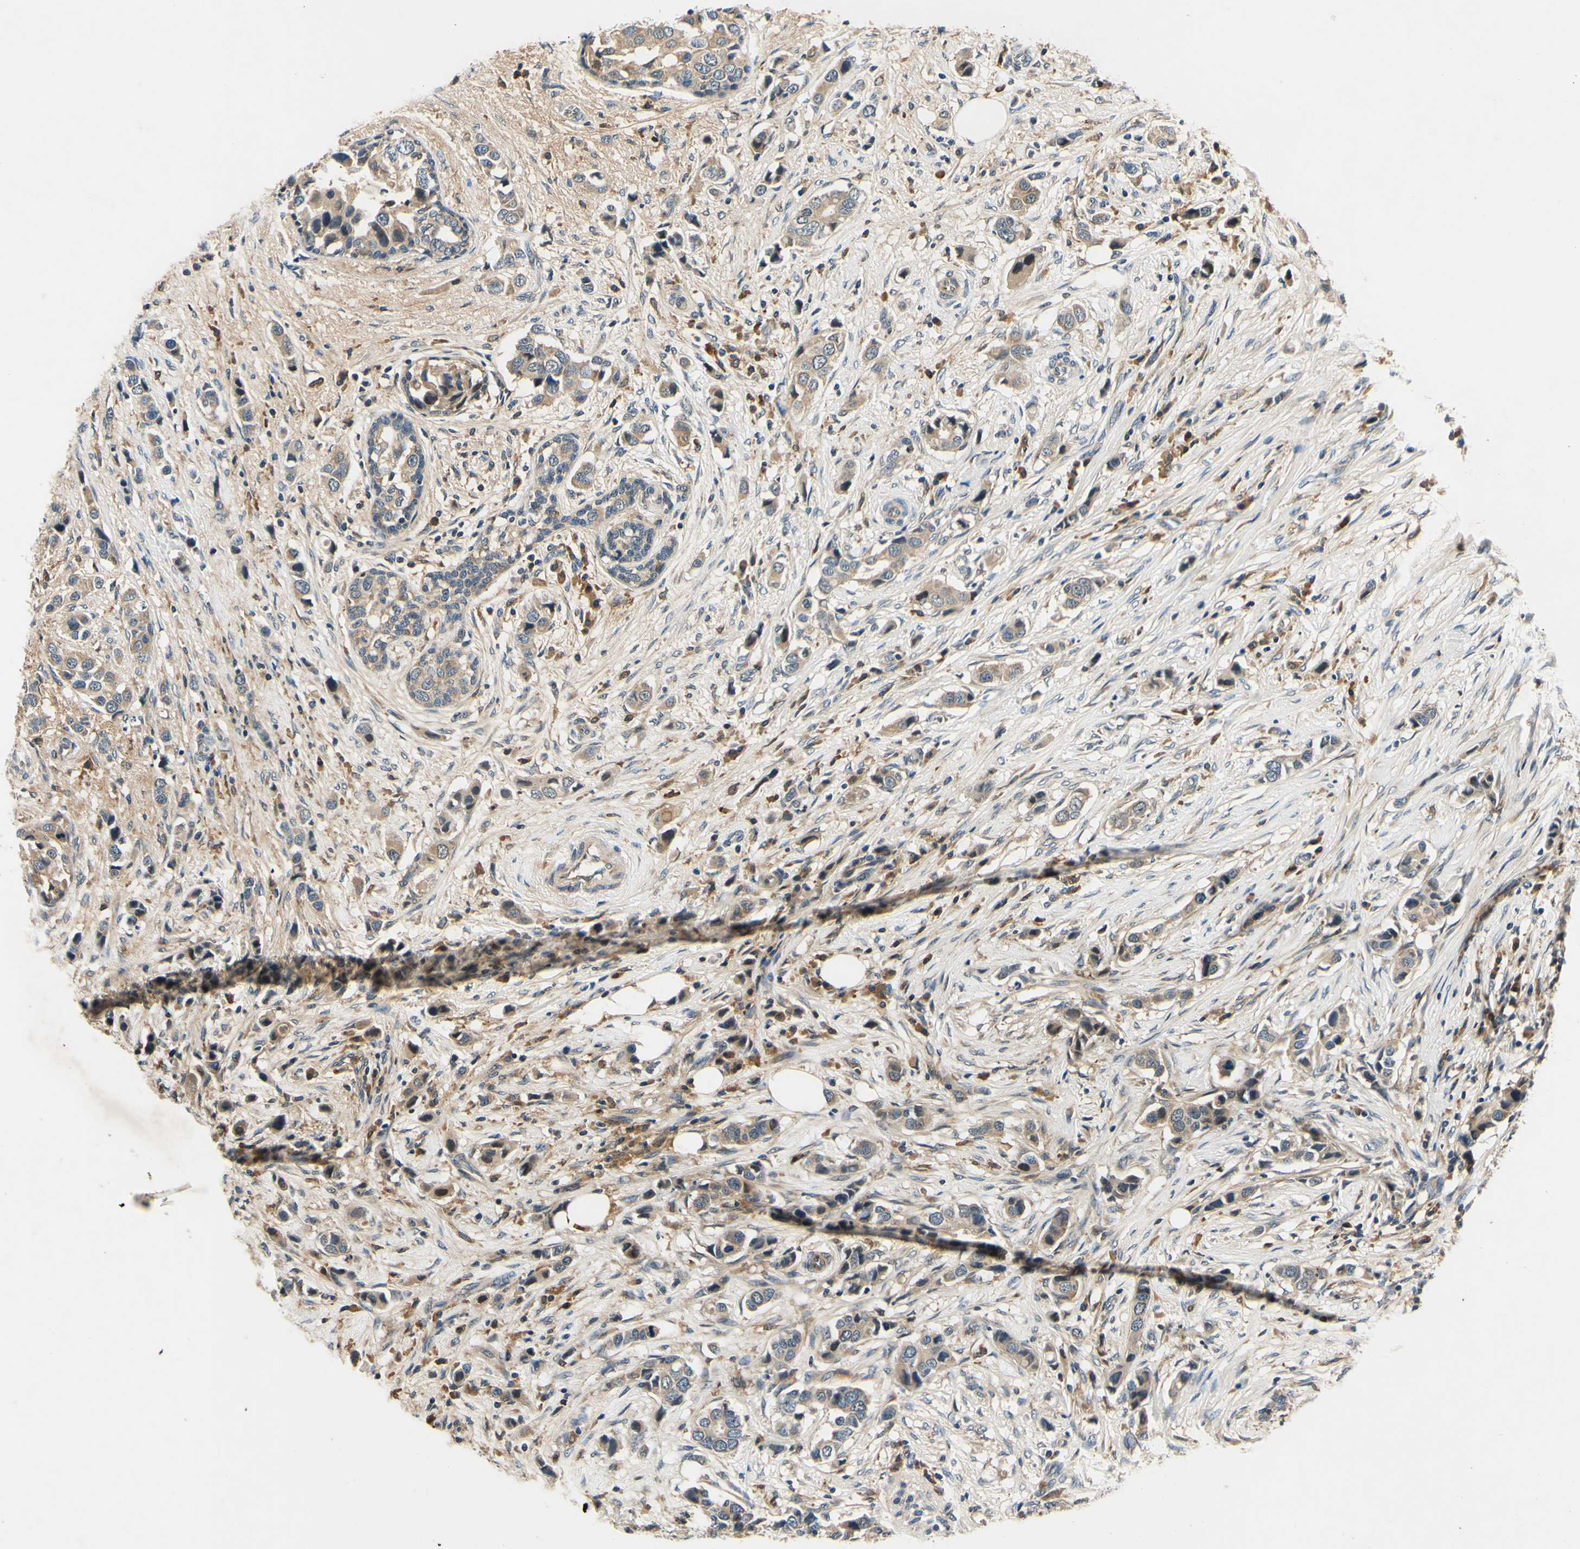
{"staining": {"intensity": "weak", "quantity": ">75%", "location": "cytoplasmic/membranous"}, "tissue": "breast cancer", "cell_type": "Tumor cells", "image_type": "cancer", "snomed": [{"axis": "morphology", "description": "Normal tissue, NOS"}, {"axis": "morphology", "description": "Duct carcinoma"}, {"axis": "topography", "description": "Breast"}], "caption": "Approximately >75% of tumor cells in breast infiltrating ductal carcinoma reveal weak cytoplasmic/membranous protein staining as visualized by brown immunohistochemical staining.", "gene": "PLA2G4A", "patient": {"sex": "female", "age": 50}}